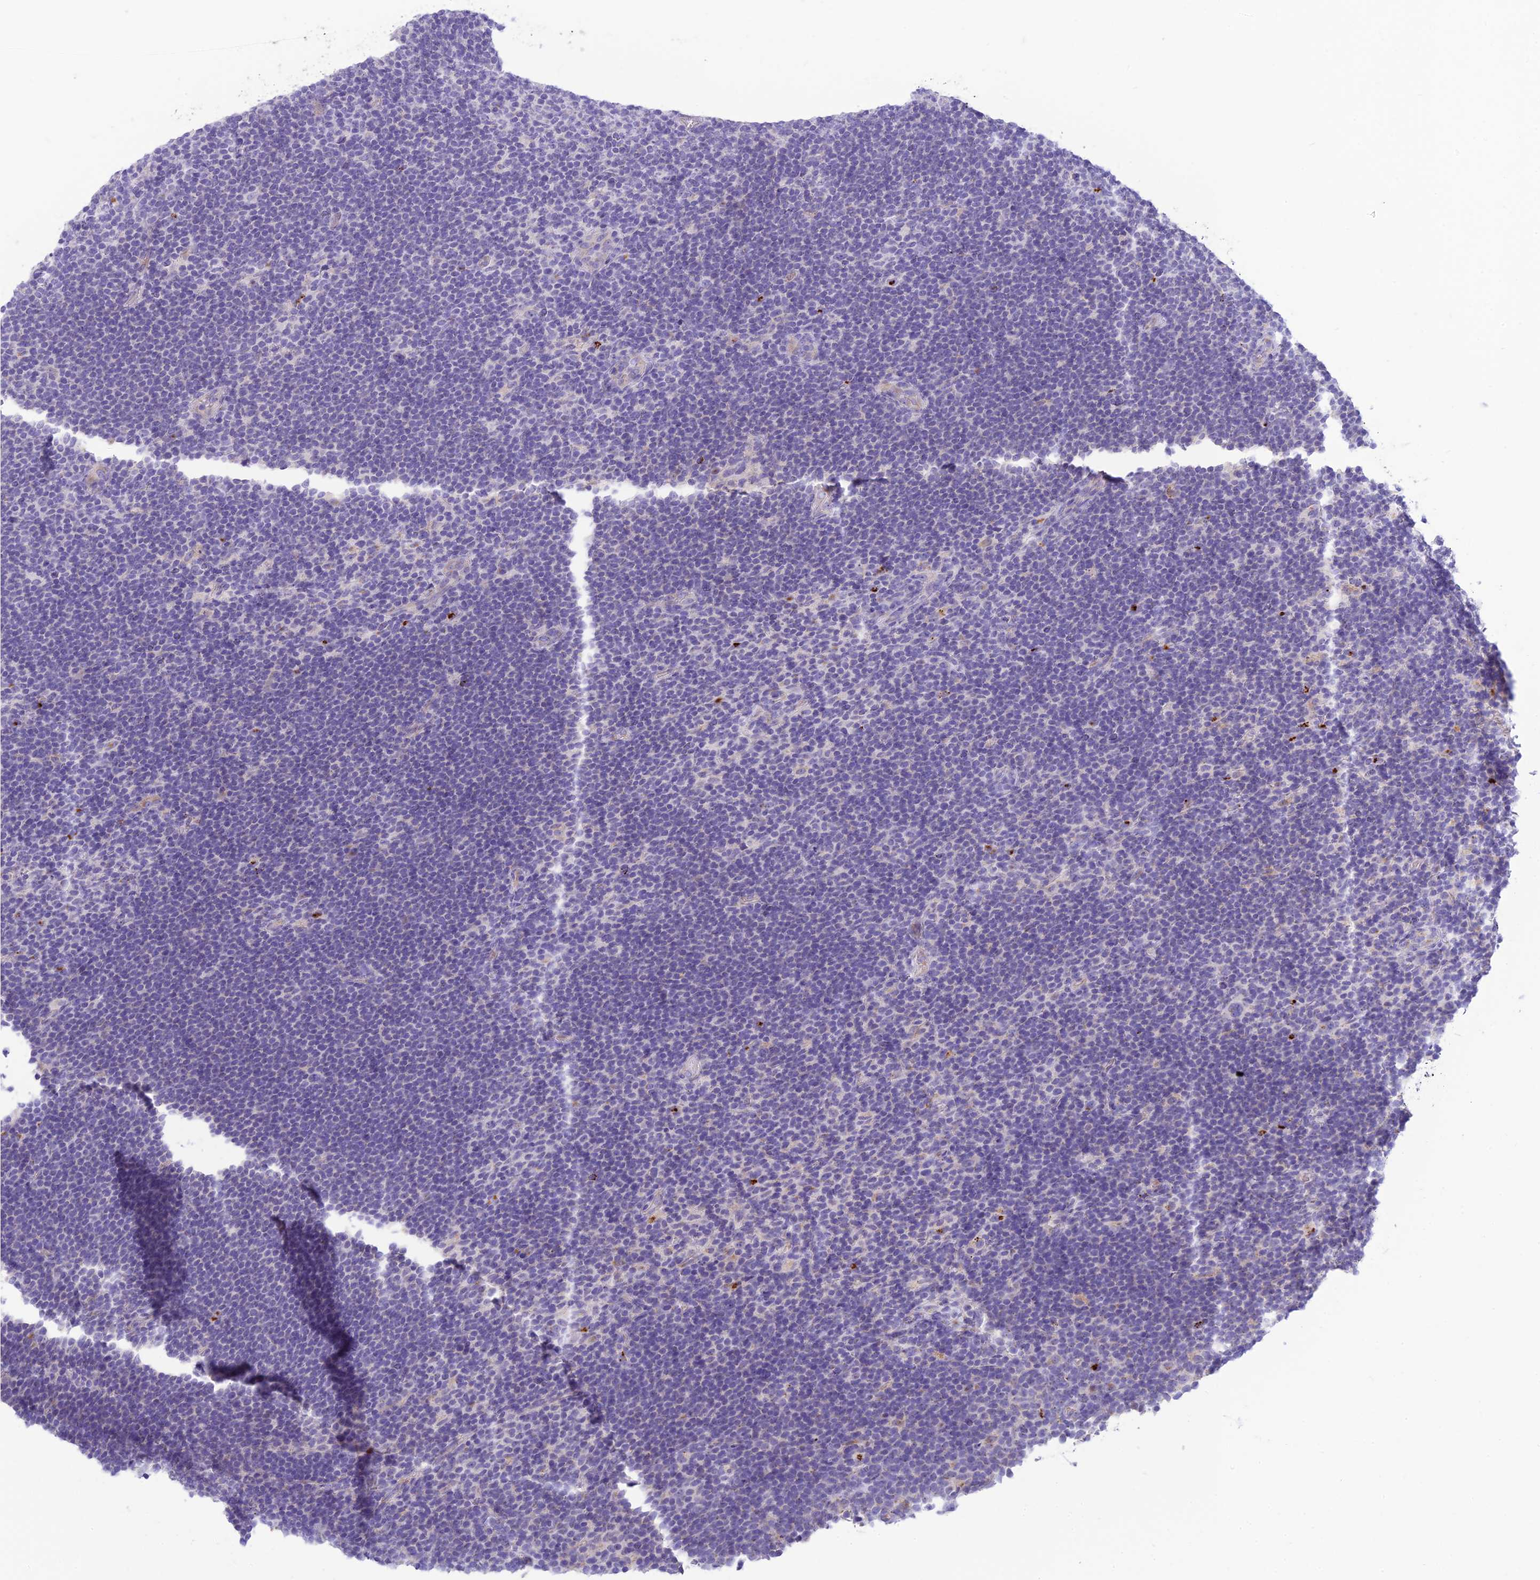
{"staining": {"intensity": "negative", "quantity": "none", "location": "none"}, "tissue": "lymphoma", "cell_type": "Tumor cells", "image_type": "cancer", "snomed": [{"axis": "morphology", "description": "Hodgkin's disease, NOS"}, {"axis": "topography", "description": "Lymph node"}], "caption": "An image of lymphoma stained for a protein displays no brown staining in tumor cells.", "gene": "DHDH", "patient": {"sex": "female", "age": 57}}